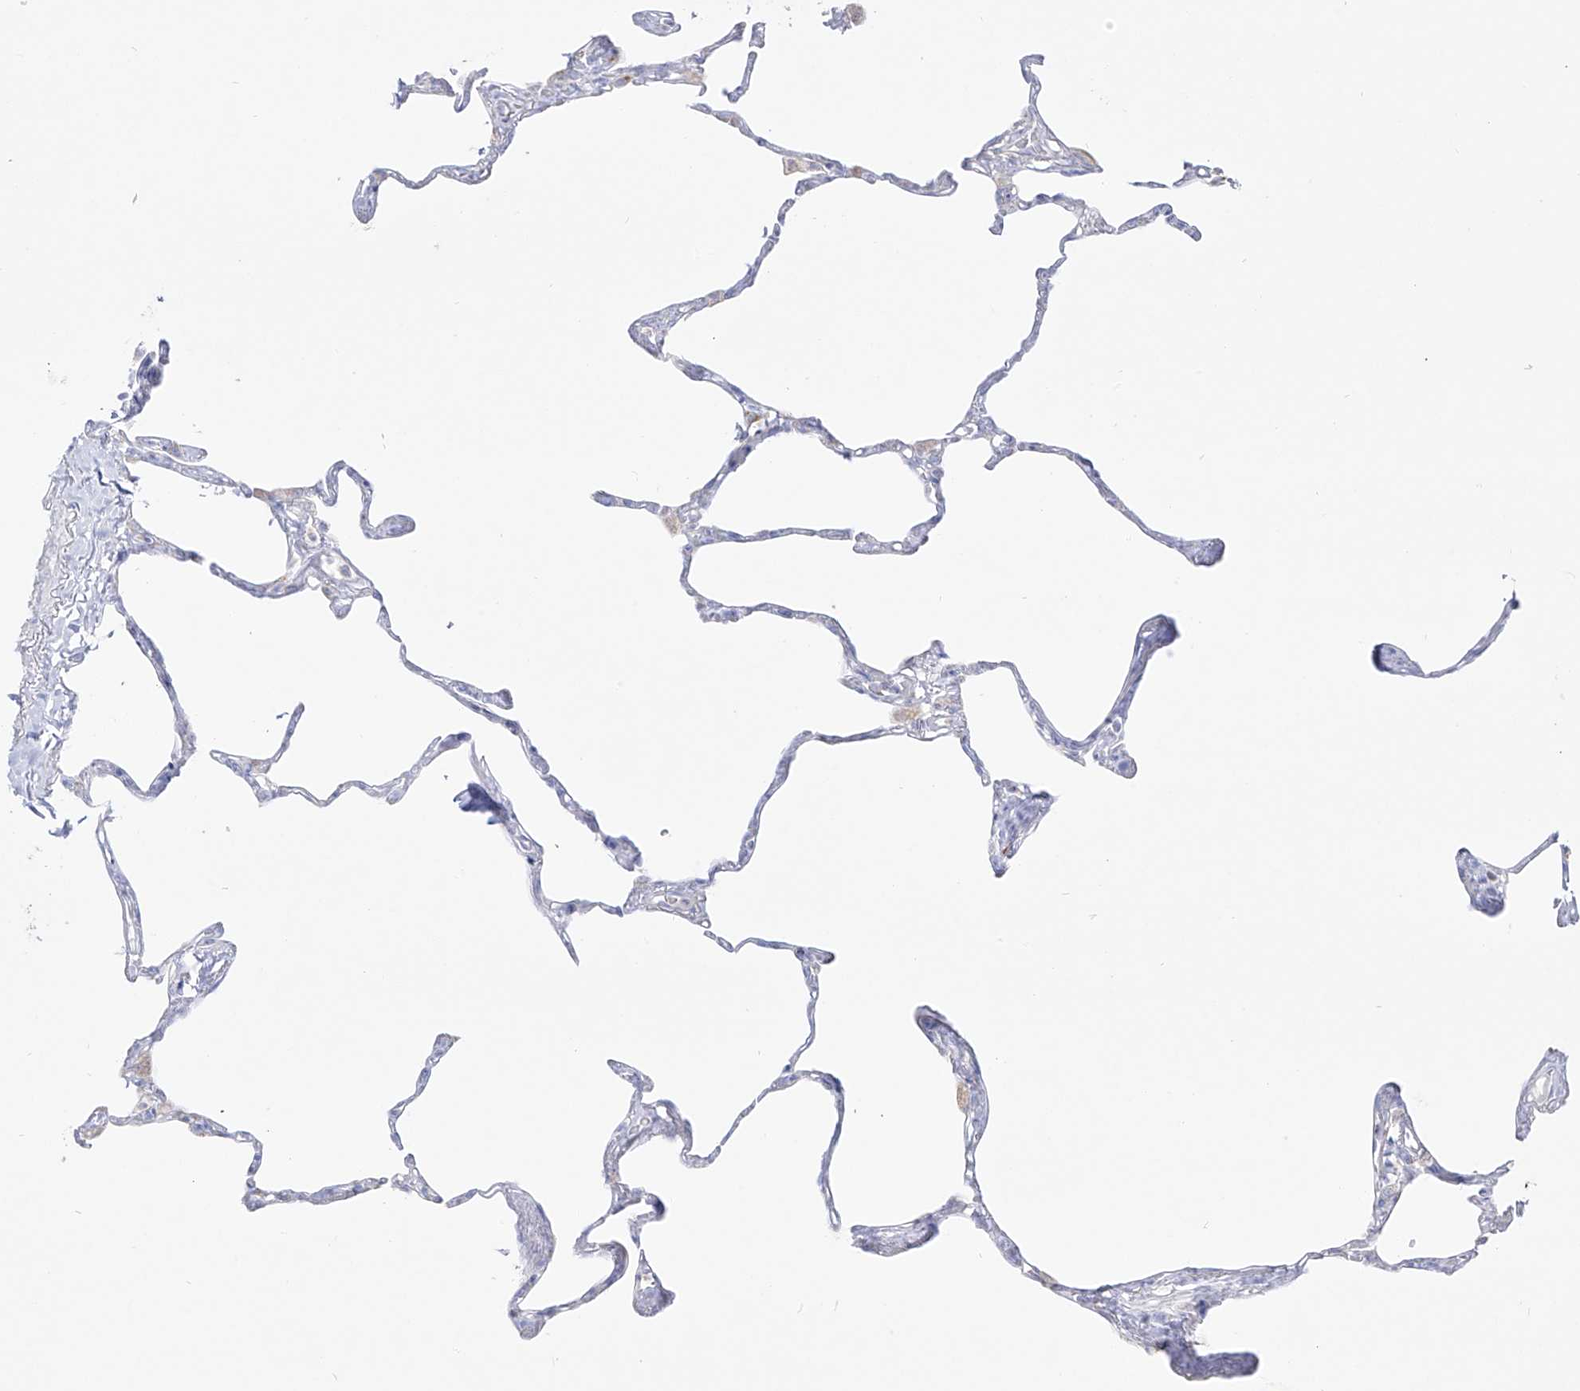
{"staining": {"intensity": "negative", "quantity": "none", "location": "none"}, "tissue": "lung", "cell_type": "Alveolar cells", "image_type": "normal", "snomed": [{"axis": "morphology", "description": "Normal tissue, NOS"}, {"axis": "topography", "description": "Lung"}], "caption": "DAB (3,3'-diaminobenzidine) immunohistochemical staining of unremarkable human lung displays no significant positivity in alveolar cells.", "gene": "RCHY1", "patient": {"sex": "male", "age": 65}}